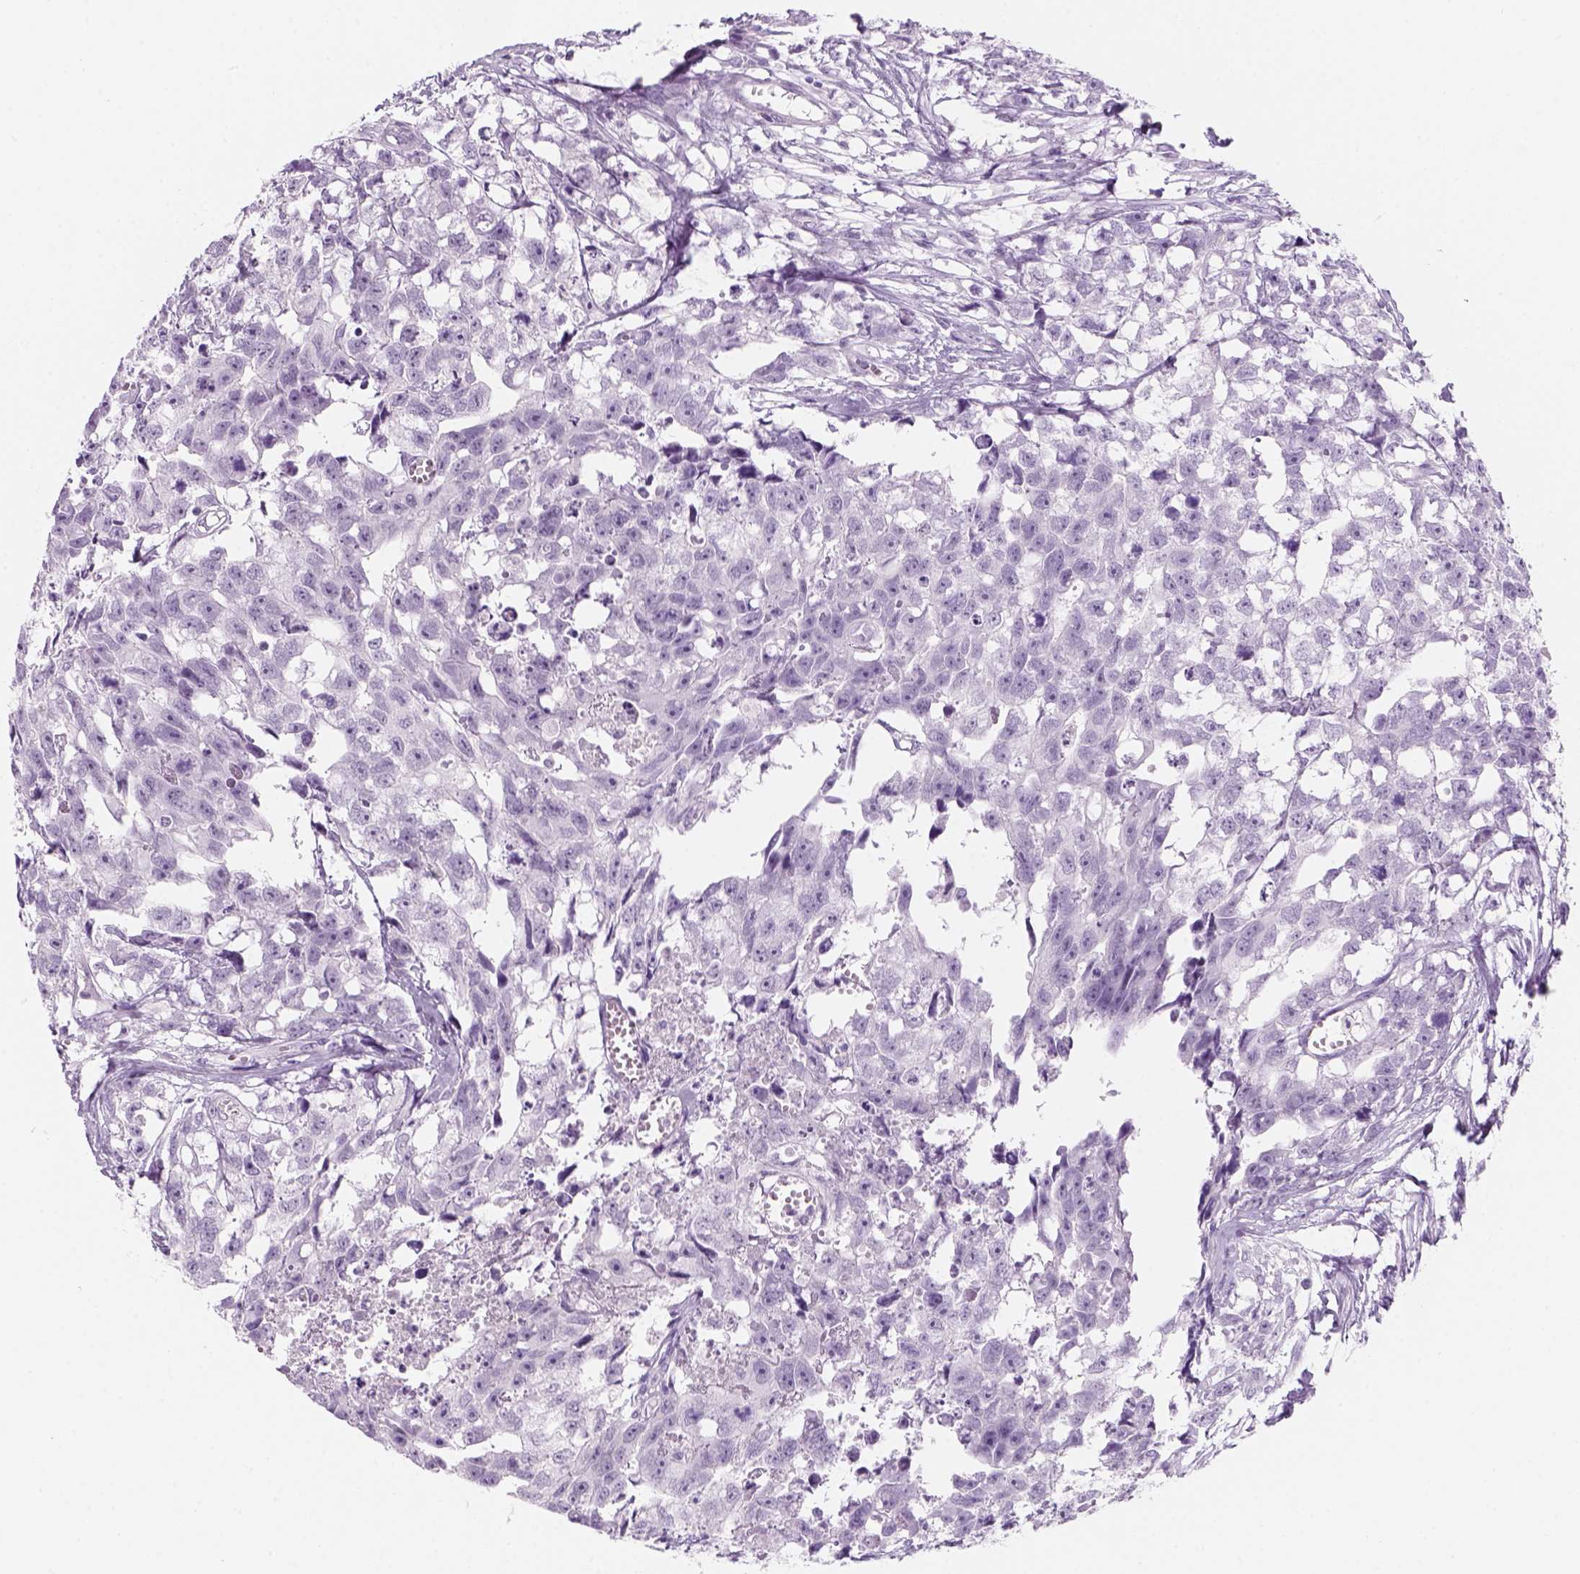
{"staining": {"intensity": "negative", "quantity": "none", "location": "none"}, "tissue": "testis cancer", "cell_type": "Tumor cells", "image_type": "cancer", "snomed": [{"axis": "morphology", "description": "Carcinoma, Embryonal, NOS"}, {"axis": "morphology", "description": "Teratoma, malignant, NOS"}, {"axis": "topography", "description": "Testis"}], "caption": "Photomicrograph shows no protein positivity in tumor cells of embryonal carcinoma (testis) tissue.", "gene": "KRTAP11-1", "patient": {"sex": "male", "age": 44}}